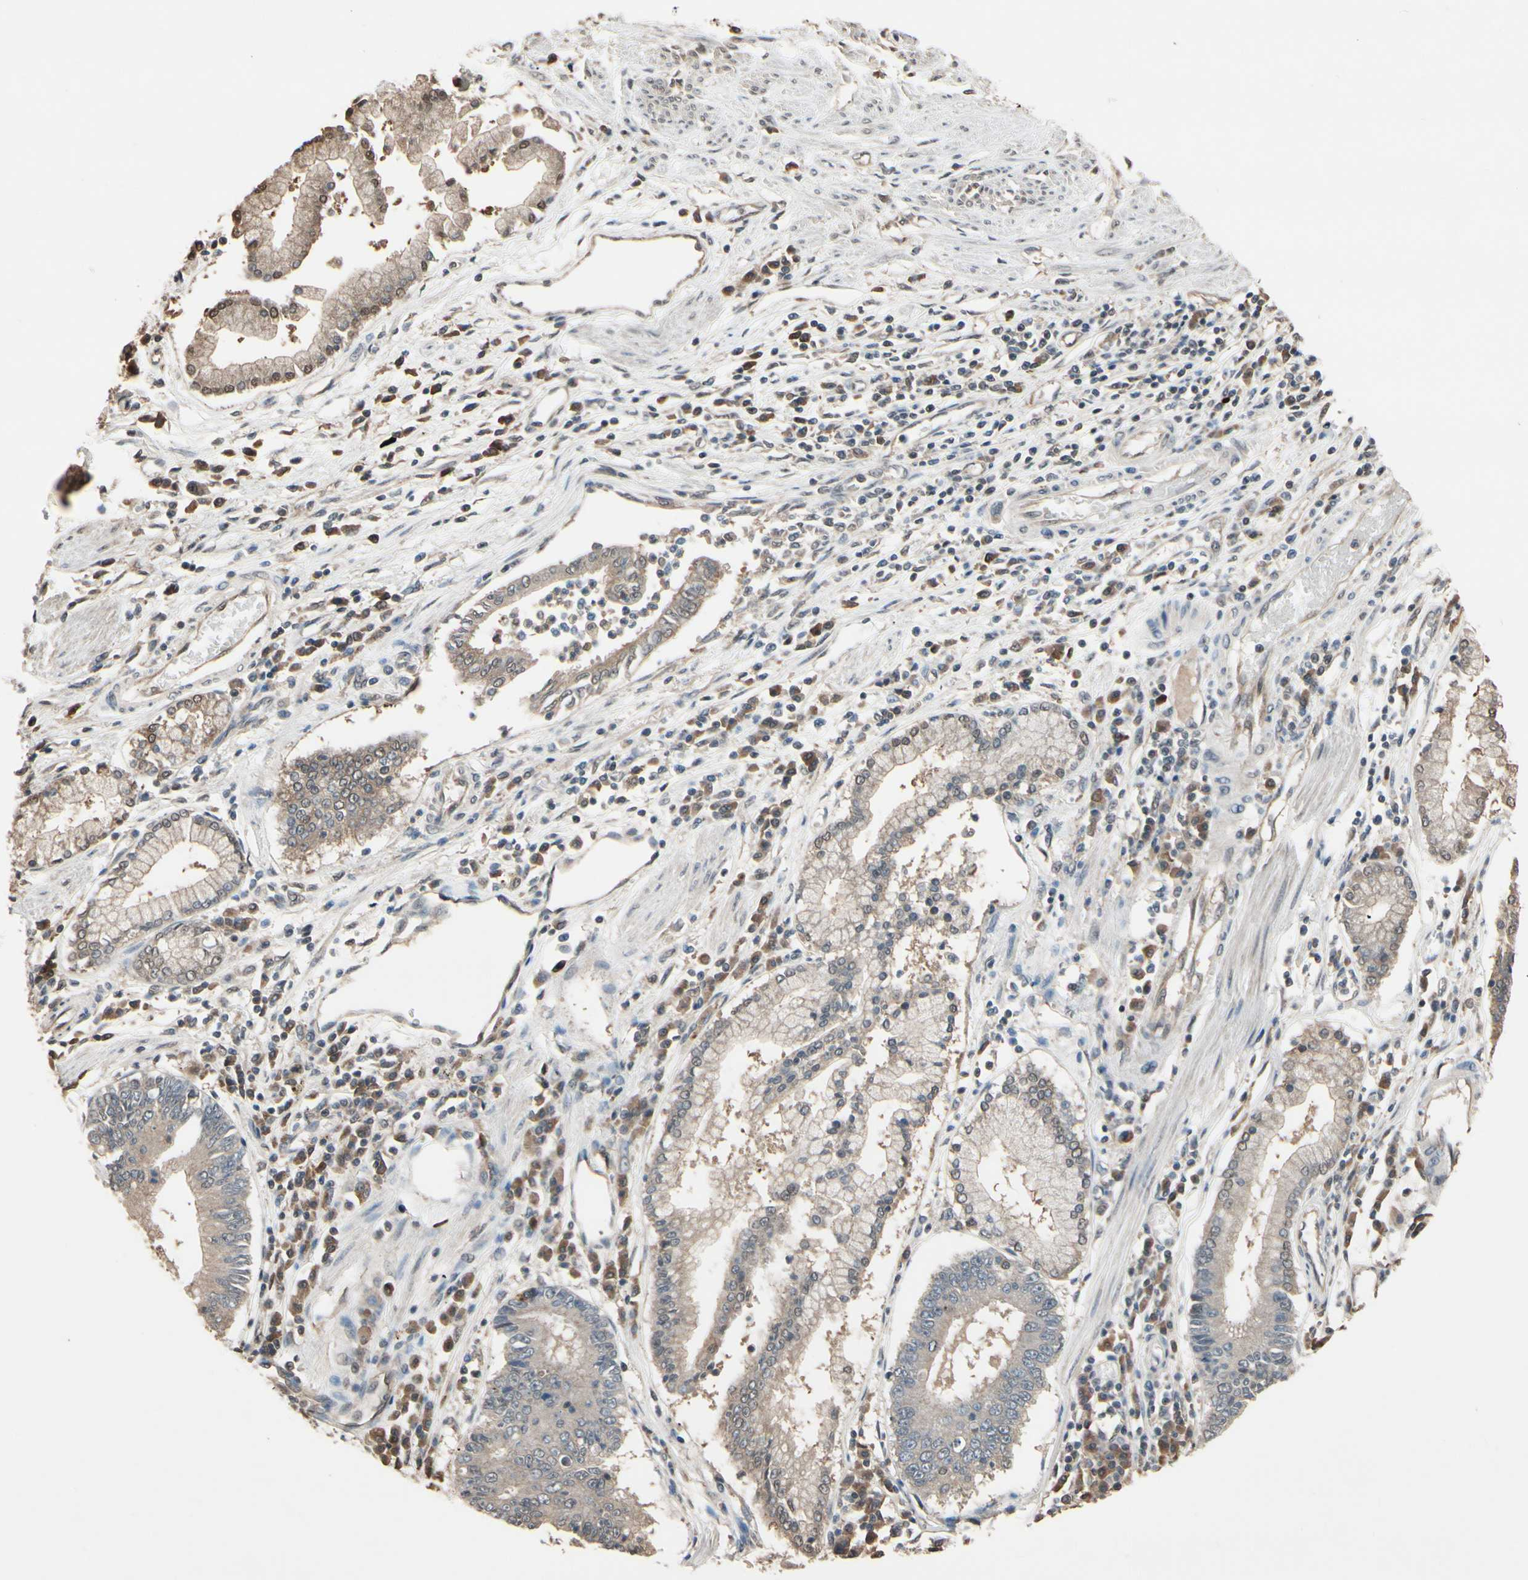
{"staining": {"intensity": "weak", "quantity": ">75%", "location": "cytoplasmic/membranous"}, "tissue": "stomach cancer", "cell_type": "Tumor cells", "image_type": "cancer", "snomed": [{"axis": "morphology", "description": "Adenocarcinoma, NOS"}, {"axis": "topography", "description": "Stomach"}], "caption": "A histopathology image of stomach cancer stained for a protein shows weak cytoplasmic/membranous brown staining in tumor cells.", "gene": "PNPLA7", "patient": {"sex": "male", "age": 59}}